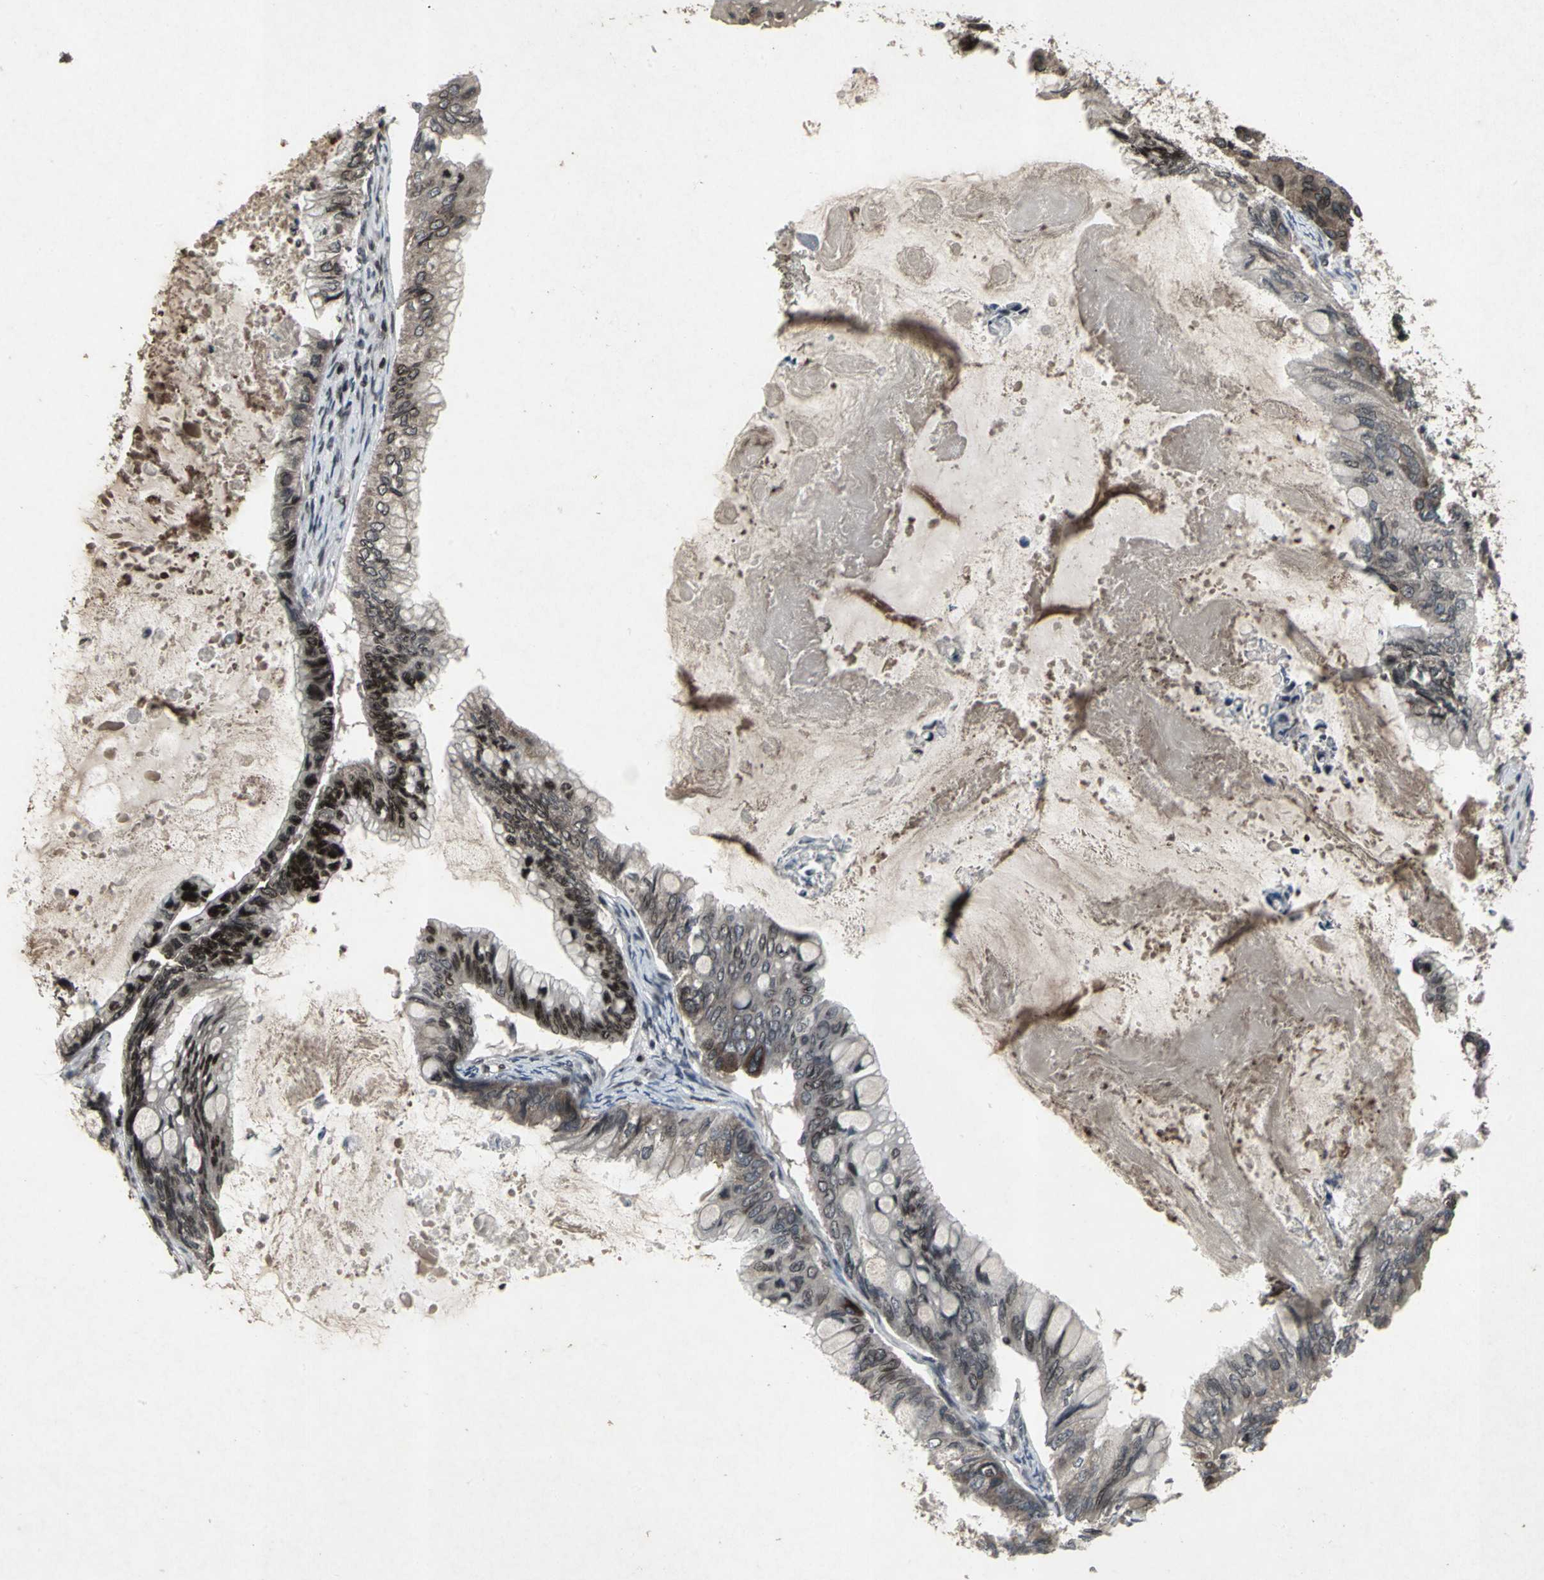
{"staining": {"intensity": "strong", "quantity": "25%-75%", "location": "nuclear"}, "tissue": "ovarian cancer", "cell_type": "Tumor cells", "image_type": "cancer", "snomed": [{"axis": "morphology", "description": "Cystadenocarcinoma, mucinous, NOS"}, {"axis": "topography", "description": "Ovary"}], "caption": "High-power microscopy captured an immunohistochemistry histopathology image of mucinous cystadenocarcinoma (ovarian), revealing strong nuclear positivity in approximately 25%-75% of tumor cells.", "gene": "SH2B3", "patient": {"sex": "female", "age": 80}}